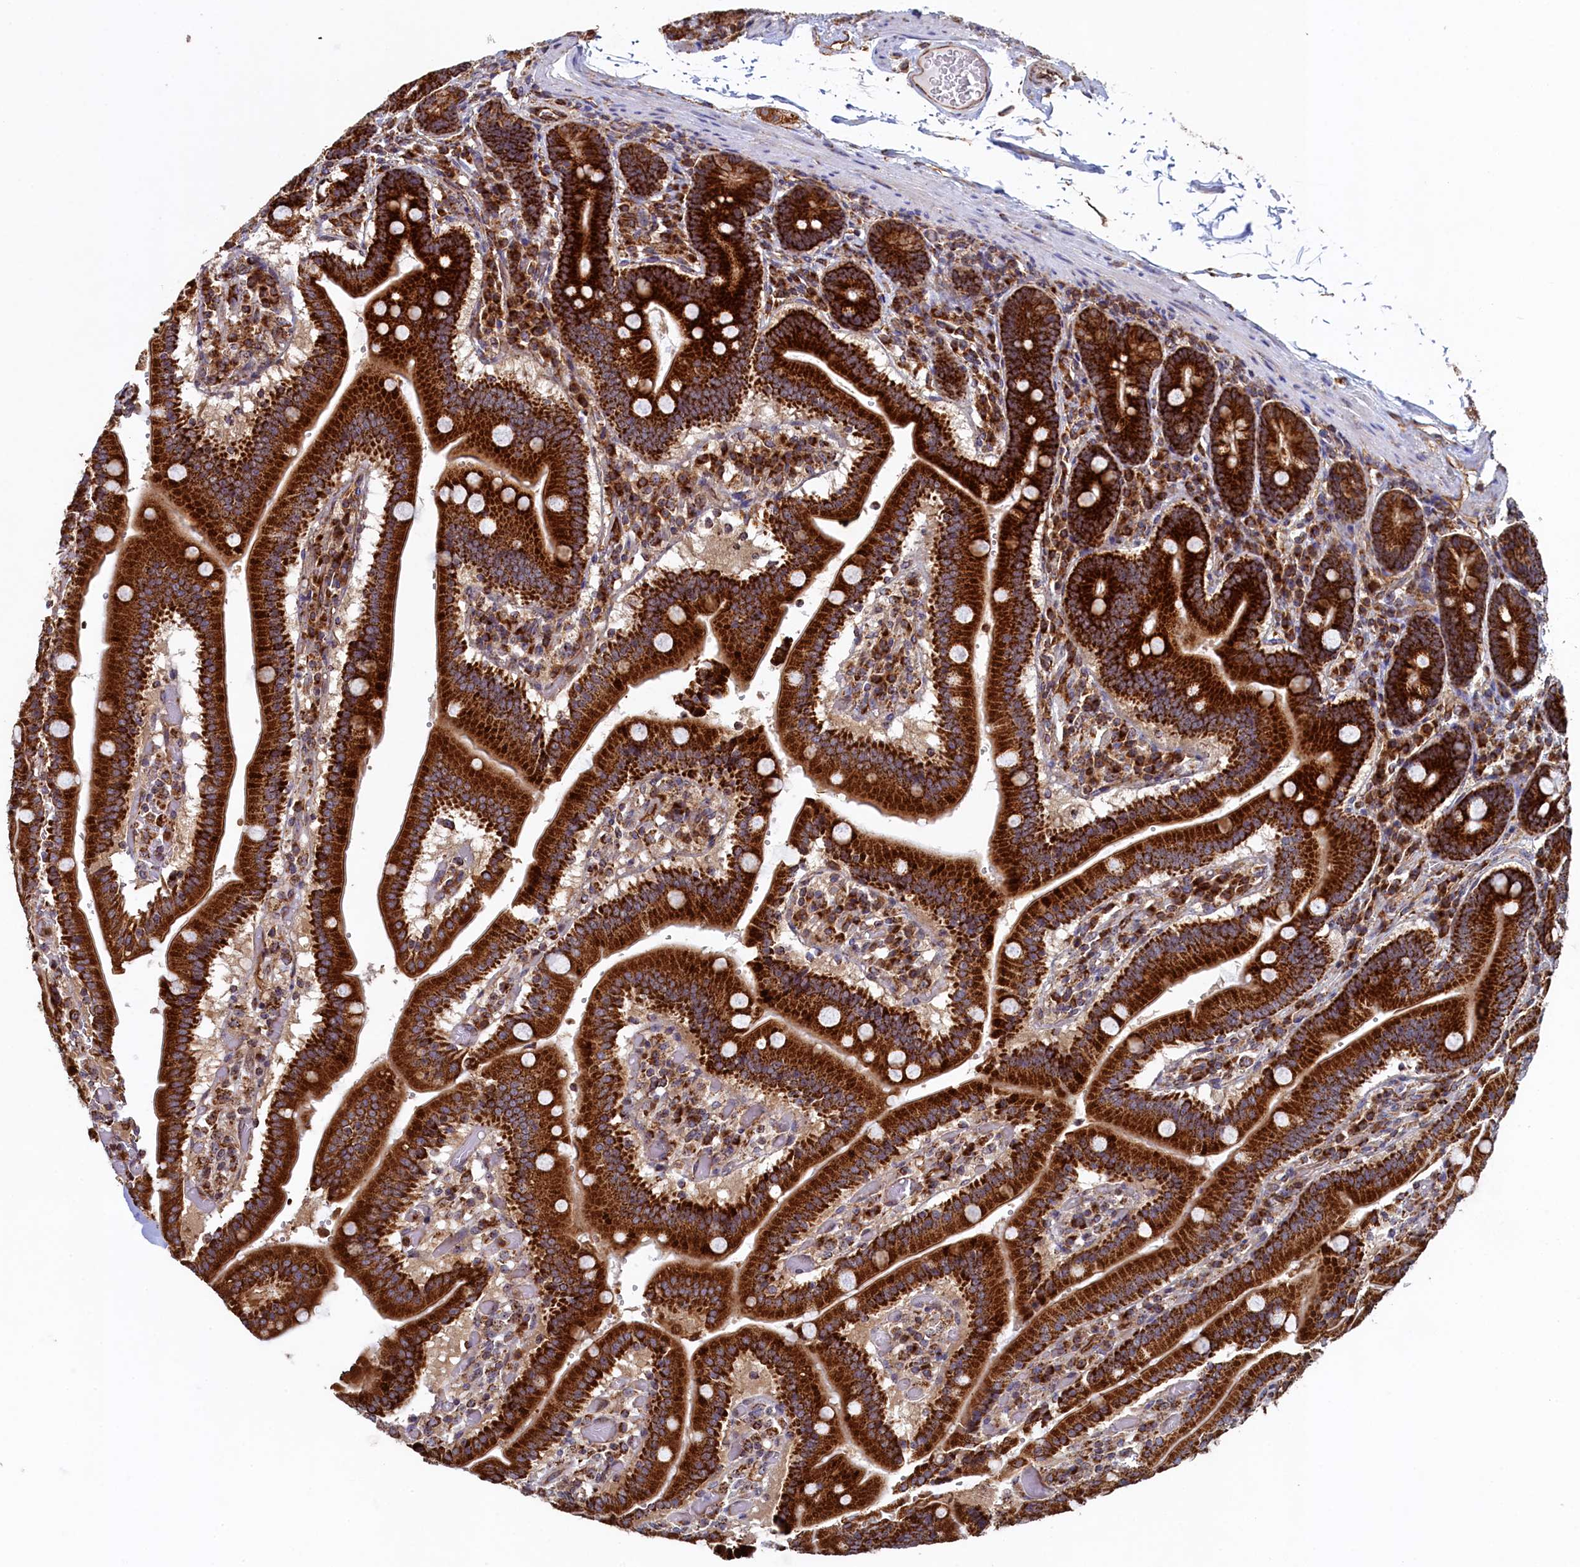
{"staining": {"intensity": "strong", "quantity": ">75%", "location": "cytoplasmic/membranous"}, "tissue": "duodenum", "cell_type": "Glandular cells", "image_type": "normal", "snomed": [{"axis": "morphology", "description": "Normal tissue, NOS"}, {"axis": "topography", "description": "Duodenum"}], "caption": "Glandular cells display high levels of strong cytoplasmic/membranous staining in about >75% of cells in normal human duodenum.", "gene": "UBE3B", "patient": {"sex": "female", "age": 62}}